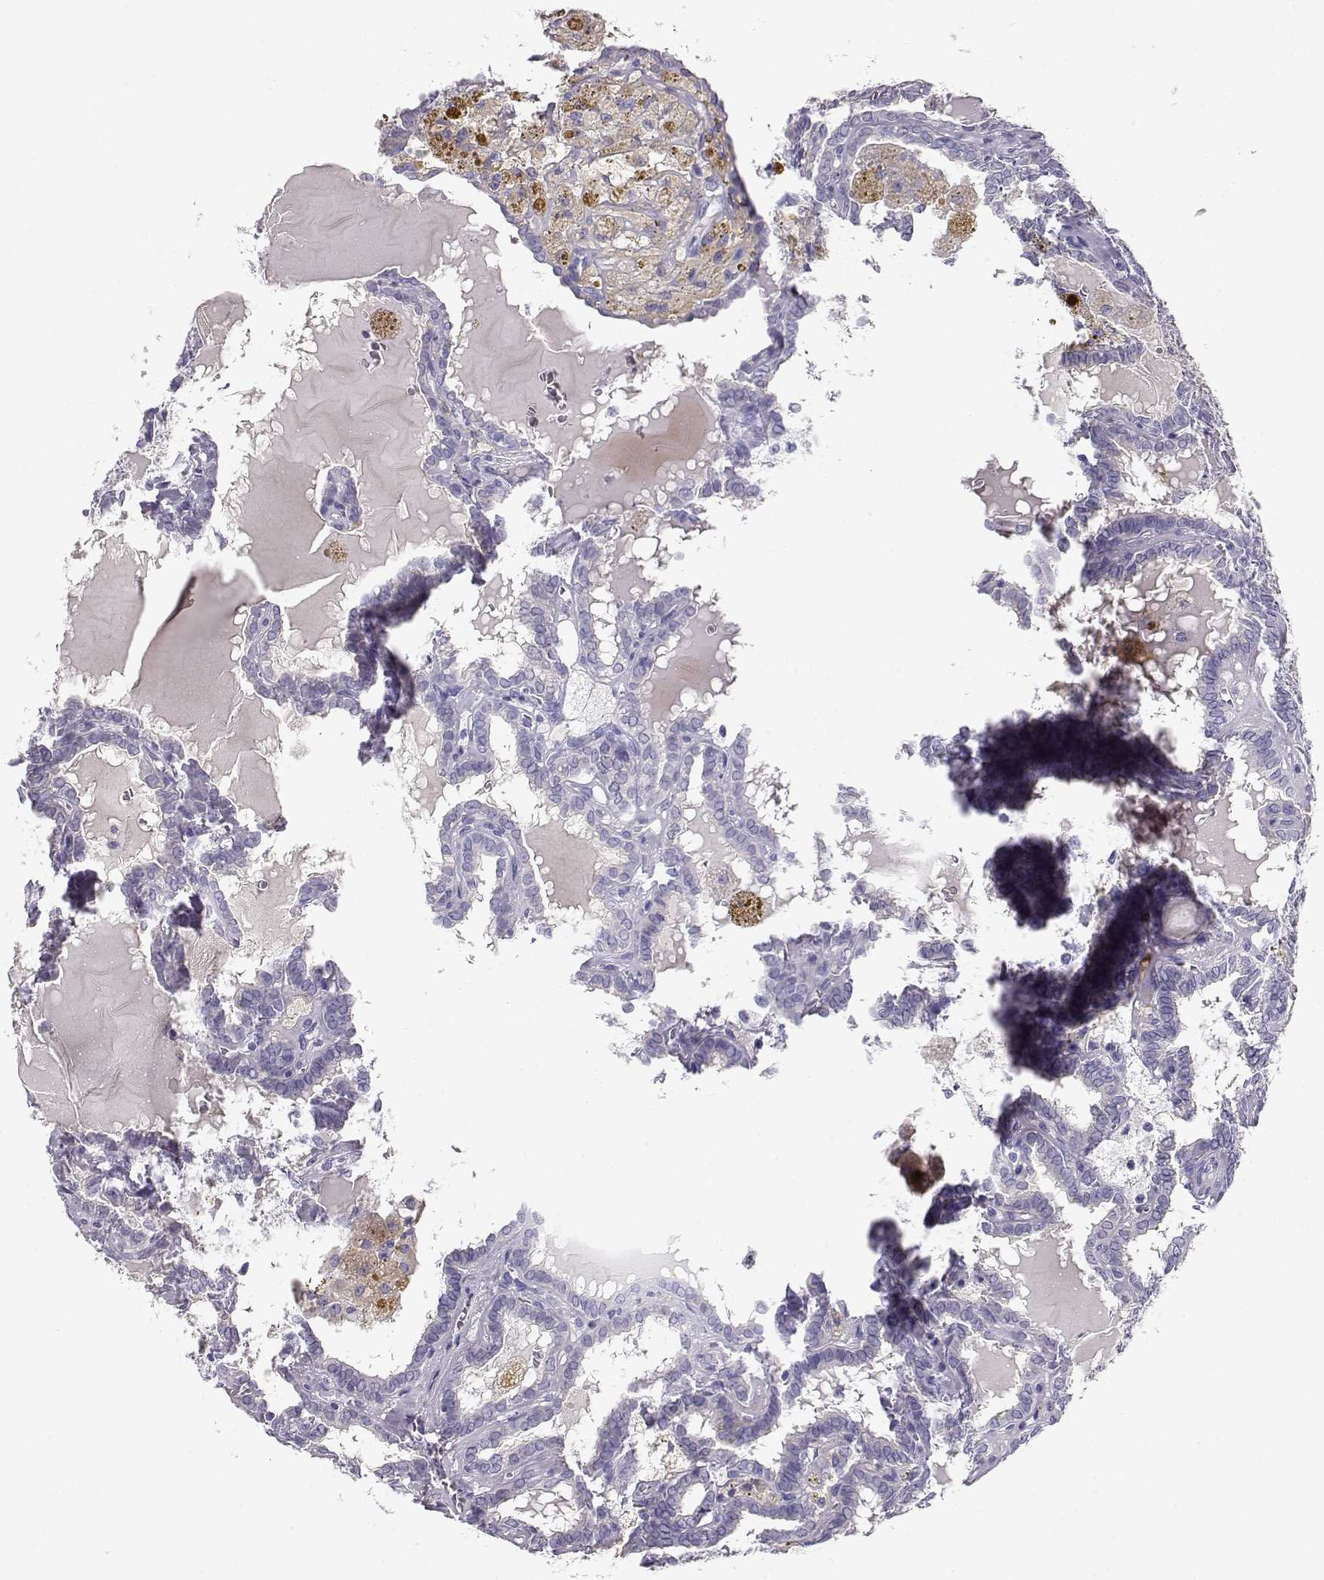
{"staining": {"intensity": "negative", "quantity": "none", "location": "none"}, "tissue": "thyroid cancer", "cell_type": "Tumor cells", "image_type": "cancer", "snomed": [{"axis": "morphology", "description": "Papillary adenocarcinoma, NOS"}, {"axis": "topography", "description": "Thyroid gland"}], "caption": "An image of human thyroid cancer (papillary adenocarcinoma) is negative for staining in tumor cells.", "gene": "GPR26", "patient": {"sex": "female", "age": 39}}